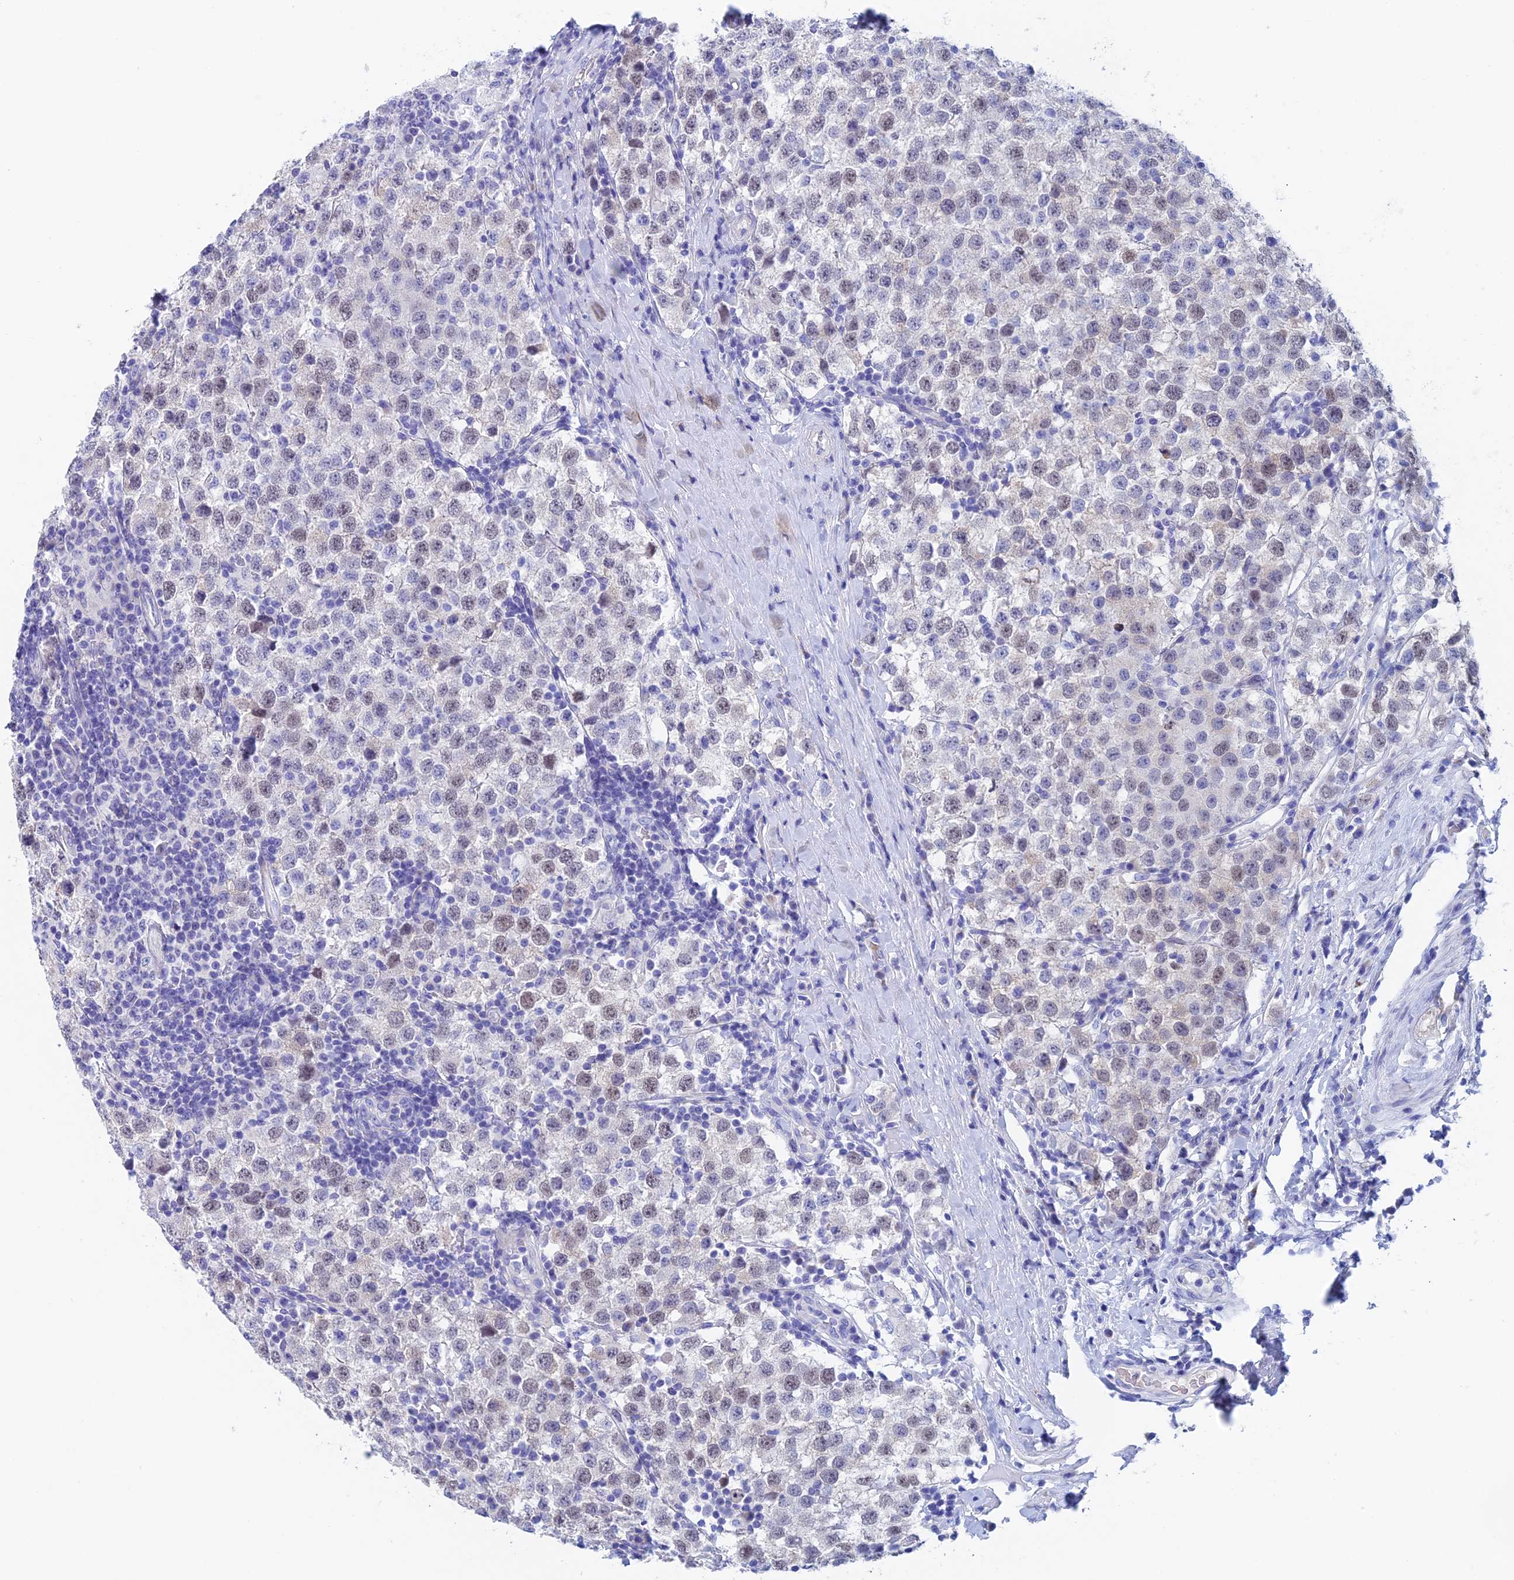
{"staining": {"intensity": "weak", "quantity": "25%-75%", "location": "nuclear"}, "tissue": "testis cancer", "cell_type": "Tumor cells", "image_type": "cancer", "snomed": [{"axis": "morphology", "description": "Seminoma, NOS"}, {"axis": "topography", "description": "Testis"}], "caption": "Immunohistochemistry (IHC) photomicrograph of human seminoma (testis) stained for a protein (brown), which displays low levels of weak nuclear staining in approximately 25%-75% of tumor cells.", "gene": "PSMC3IP", "patient": {"sex": "male", "age": 34}}